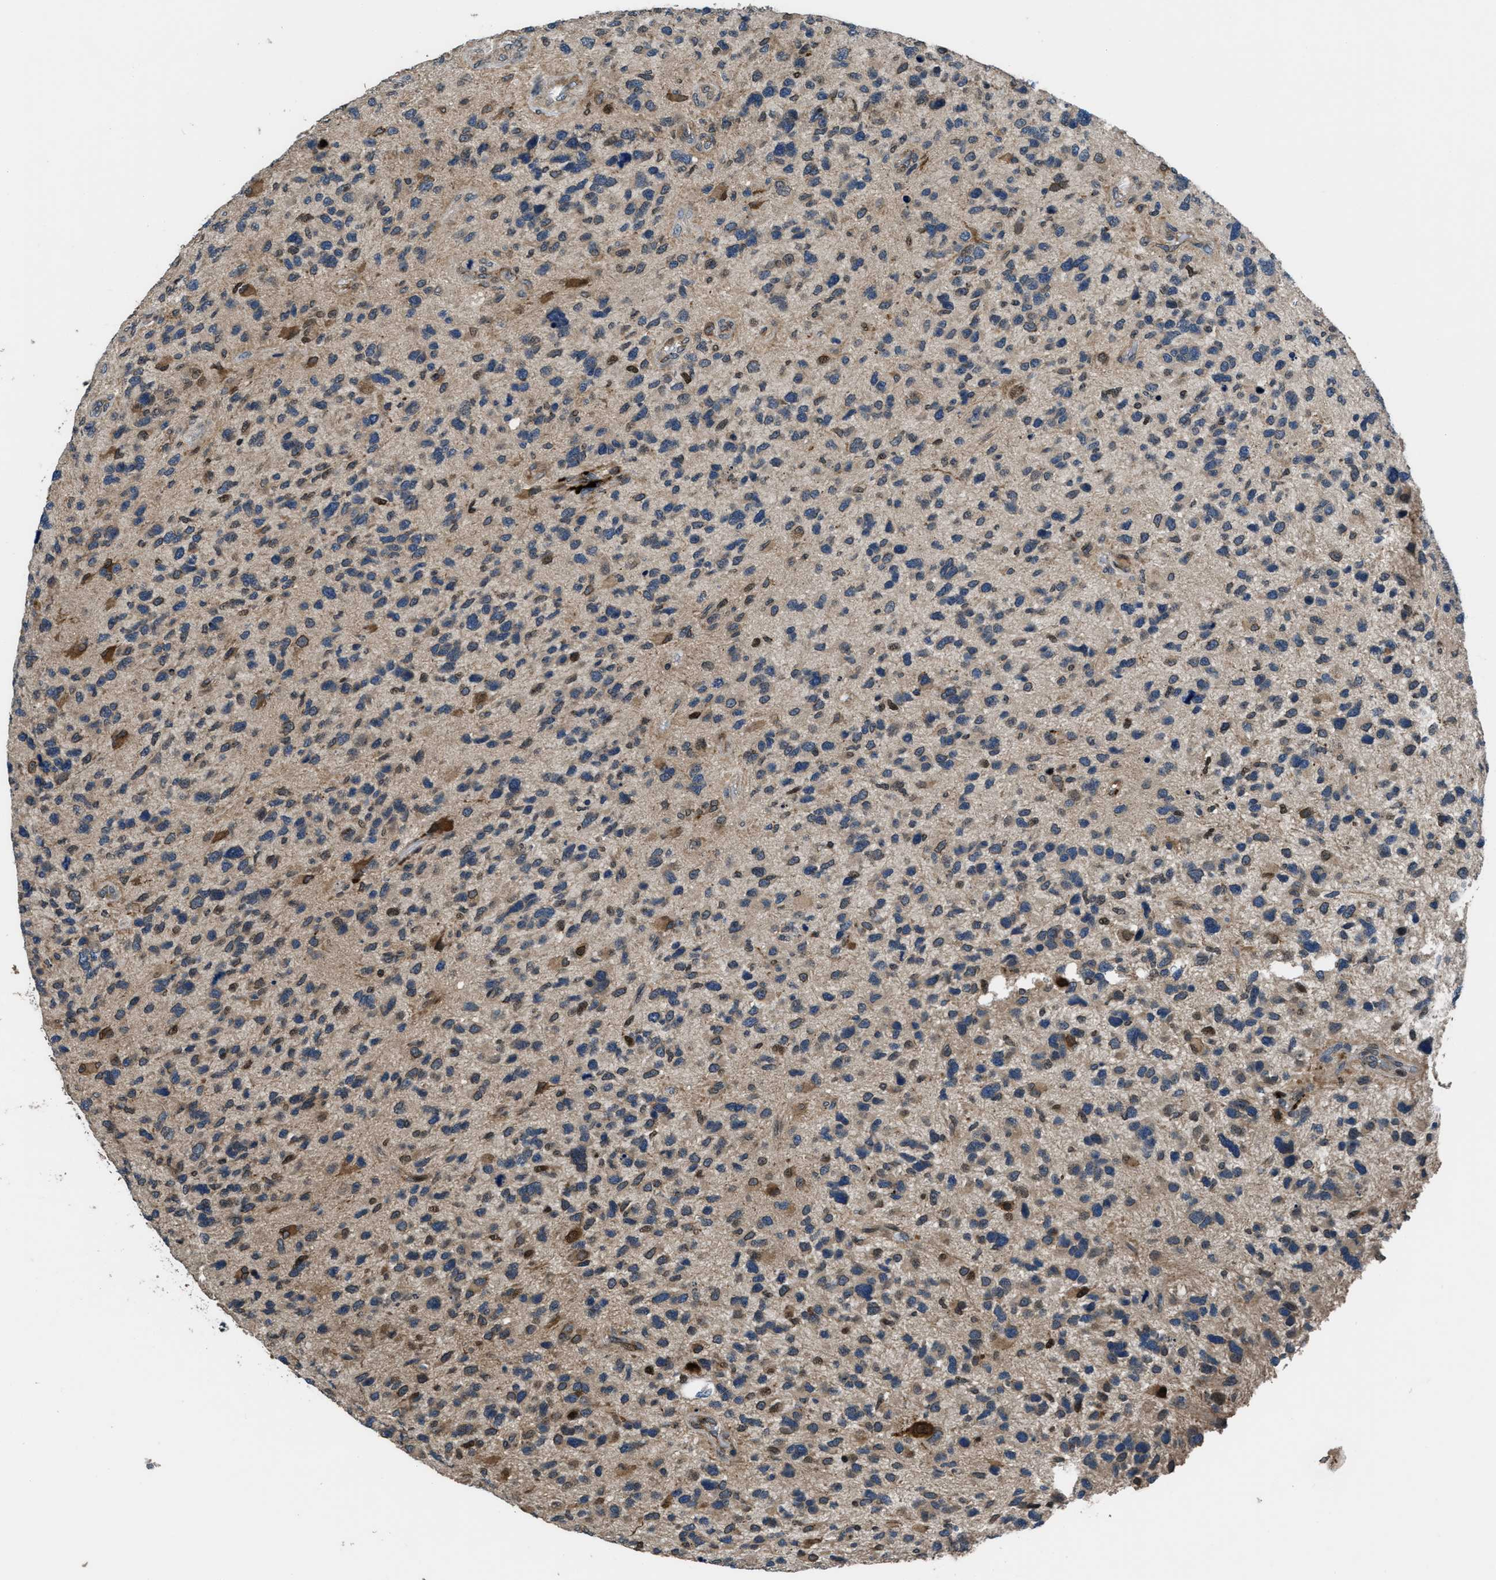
{"staining": {"intensity": "weak", "quantity": "25%-75%", "location": "cytoplasmic/membranous"}, "tissue": "glioma", "cell_type": "Tumor cells", "image_type": "cancer", "snomed": [{"axis": "morphology", "description": "Glioma, malignant, High grade"}, {"axis": "topography", "description": "Brain"}], "caption": "This image shows malignant high-grade glioma stained with immunohistochemistry to label a protein in brown. The cytoplasmic/membranous of tumor cells show weak positivity for the protein. Nuclei are counter-stained blue.", "gene": "CTBS", "patient": {"sex": "female", "age": 58}}